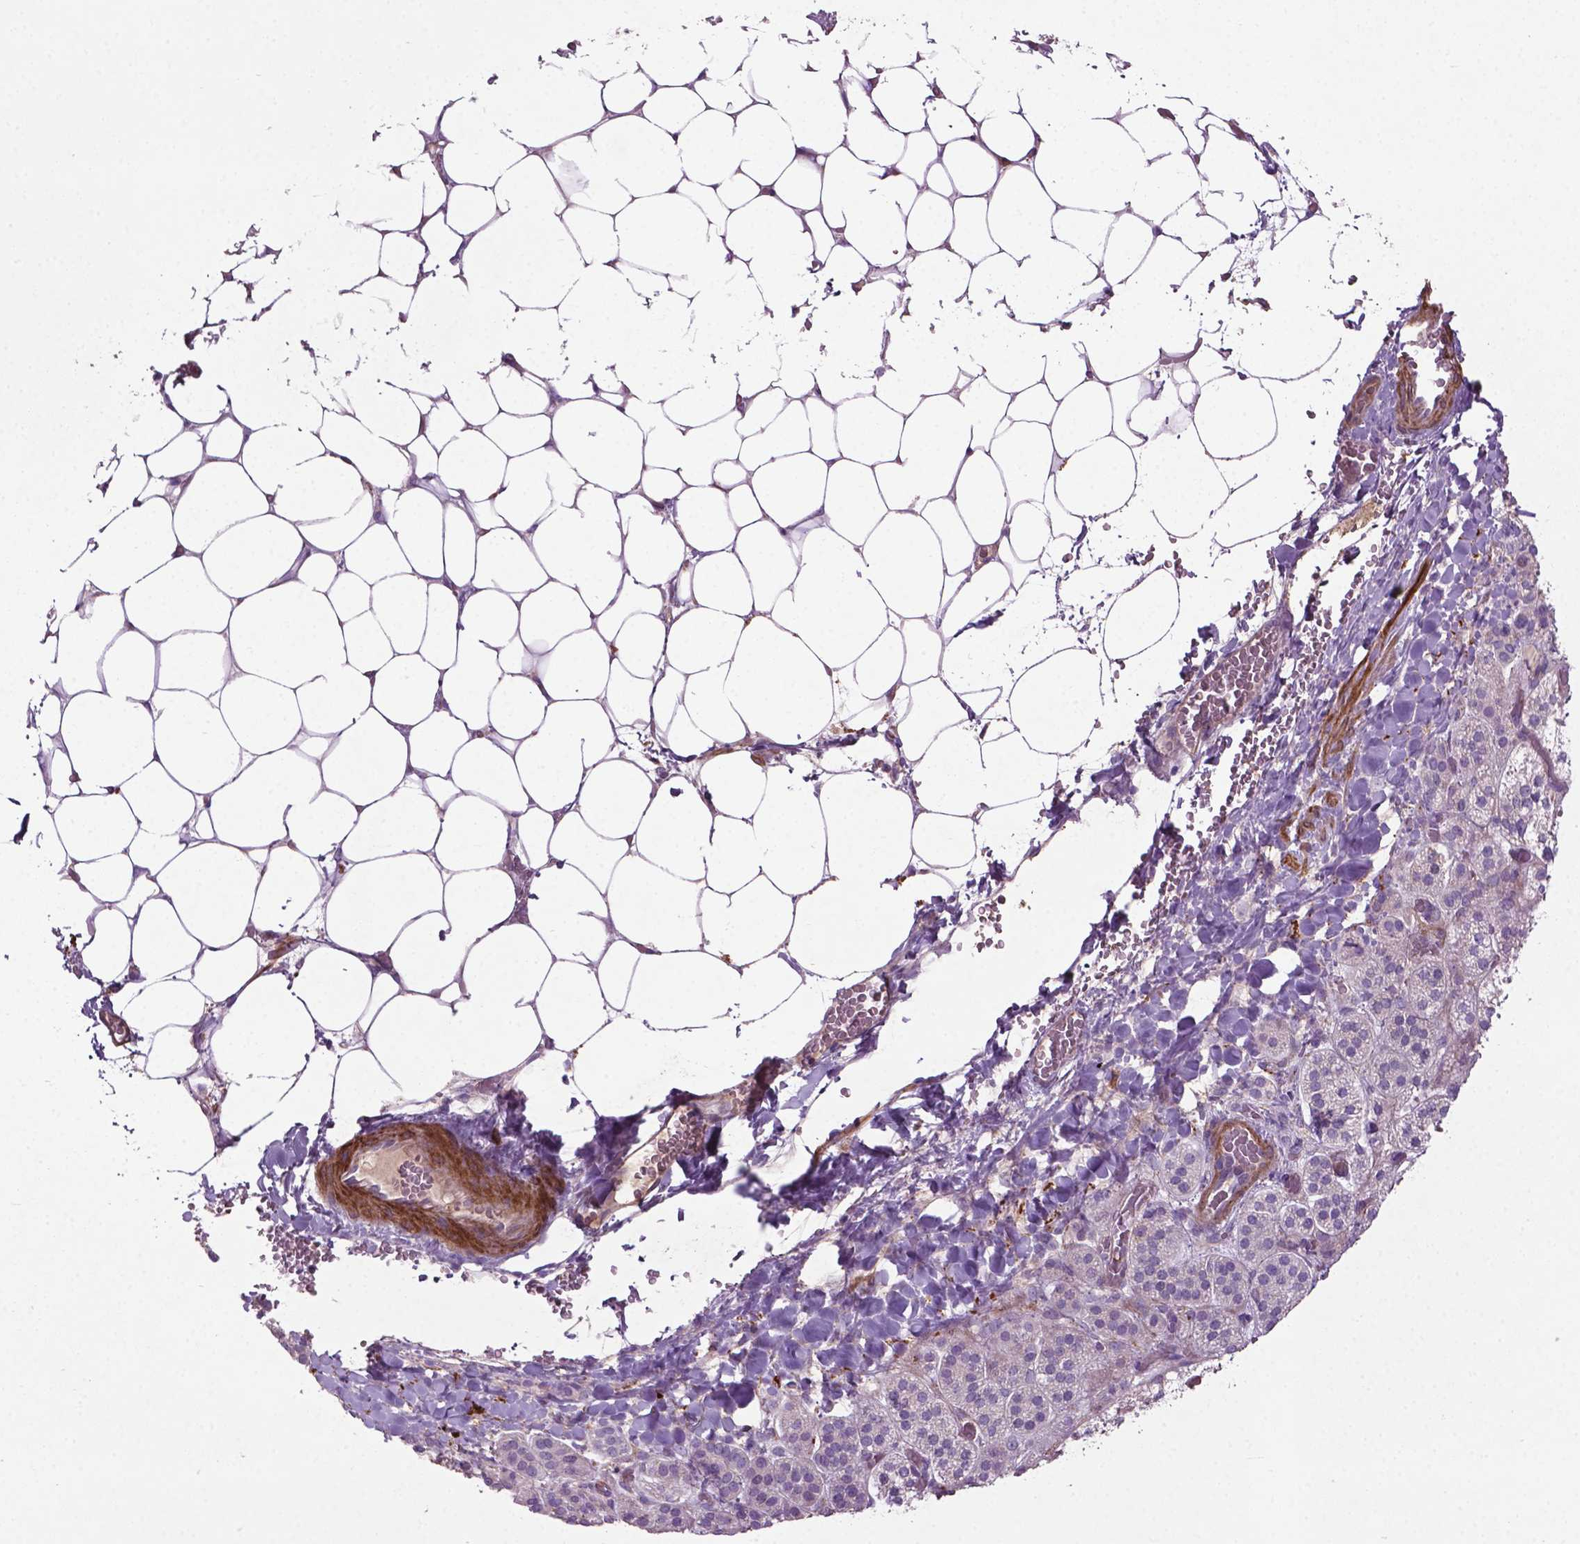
{"staining": {"intensity": "strong", "quantity": "<25%", "location": "cytoplasmic/membranous"}, "tissue": "adrenal gland", "cell_type": "Glandular cells", "image_type": "normal", "snomed": [{"axis": "morphology", "description": "Normal tissue, NOS"}, {"axis": "topography", "description": "Adrenal gland"}], "caption": "Adrenal gland was stained to show a protein in brown. There is medium levels of strong cytoplasmic/membranous staining in about <25% of glandular cells. (DAB (3,3'-diaminobenzidine) = brown stain, brightfield microscopy at high magnification).", "gene": "BMP4", "patient": {"sex": "male", "age": 53}}